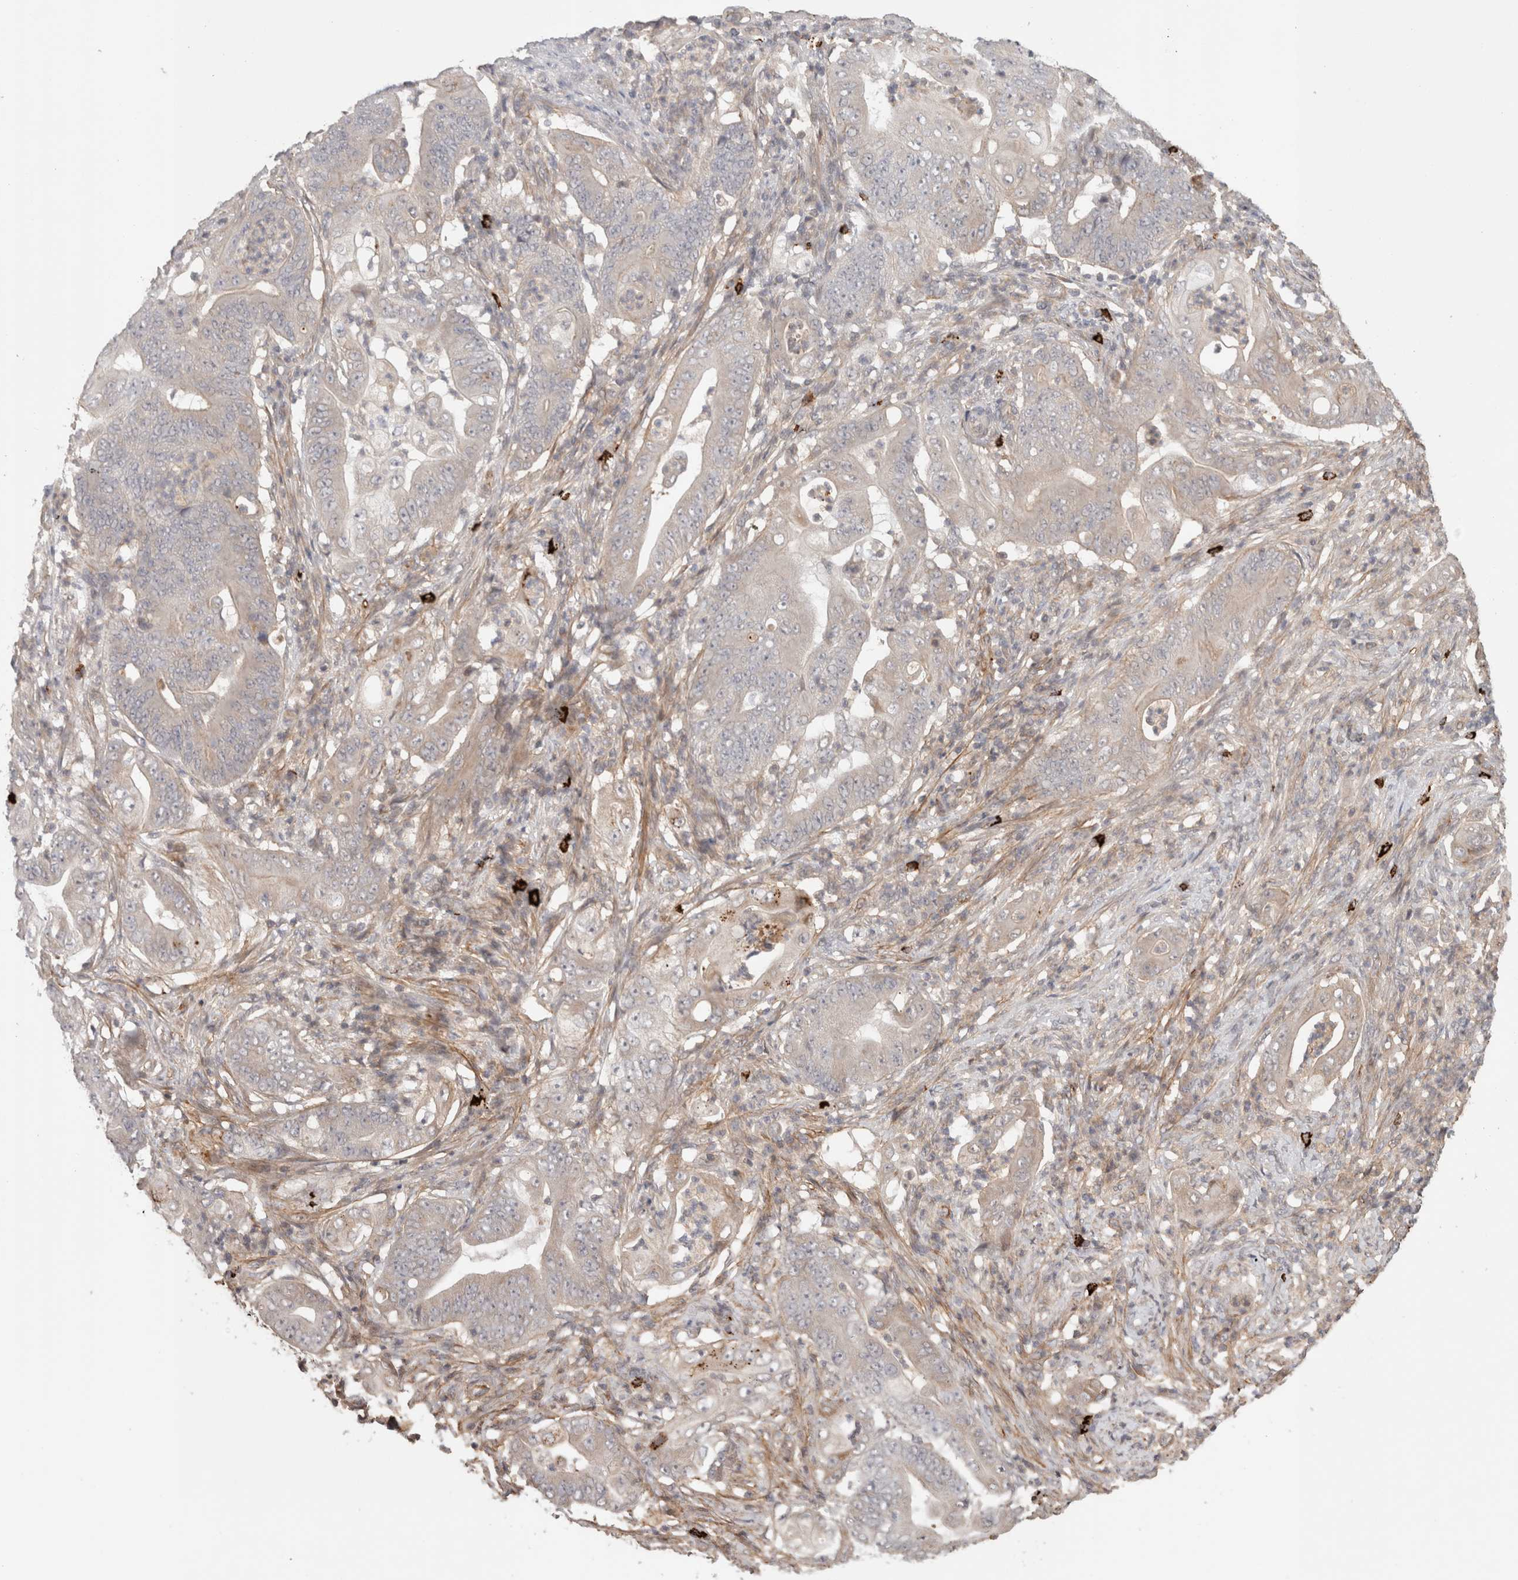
{"staining": {"intensity": "negative", "quantity": "none", "location": "none"}, "tissue": "stomach cancer", "cell_type": "Tumor cells", "image_type": "cancer", "snomed": [{"axis": "morphology", "description": "Adenocarcinoma, NOS"}, {"axis": "topography", "description": "Stomach"}], "caption": "Histopathology image shows no protein expression in tumor cells of adenocarcinoma (stomach) tissue.", "gene": "HSPG2", "patient": {"sex": "female", "age": 73}}